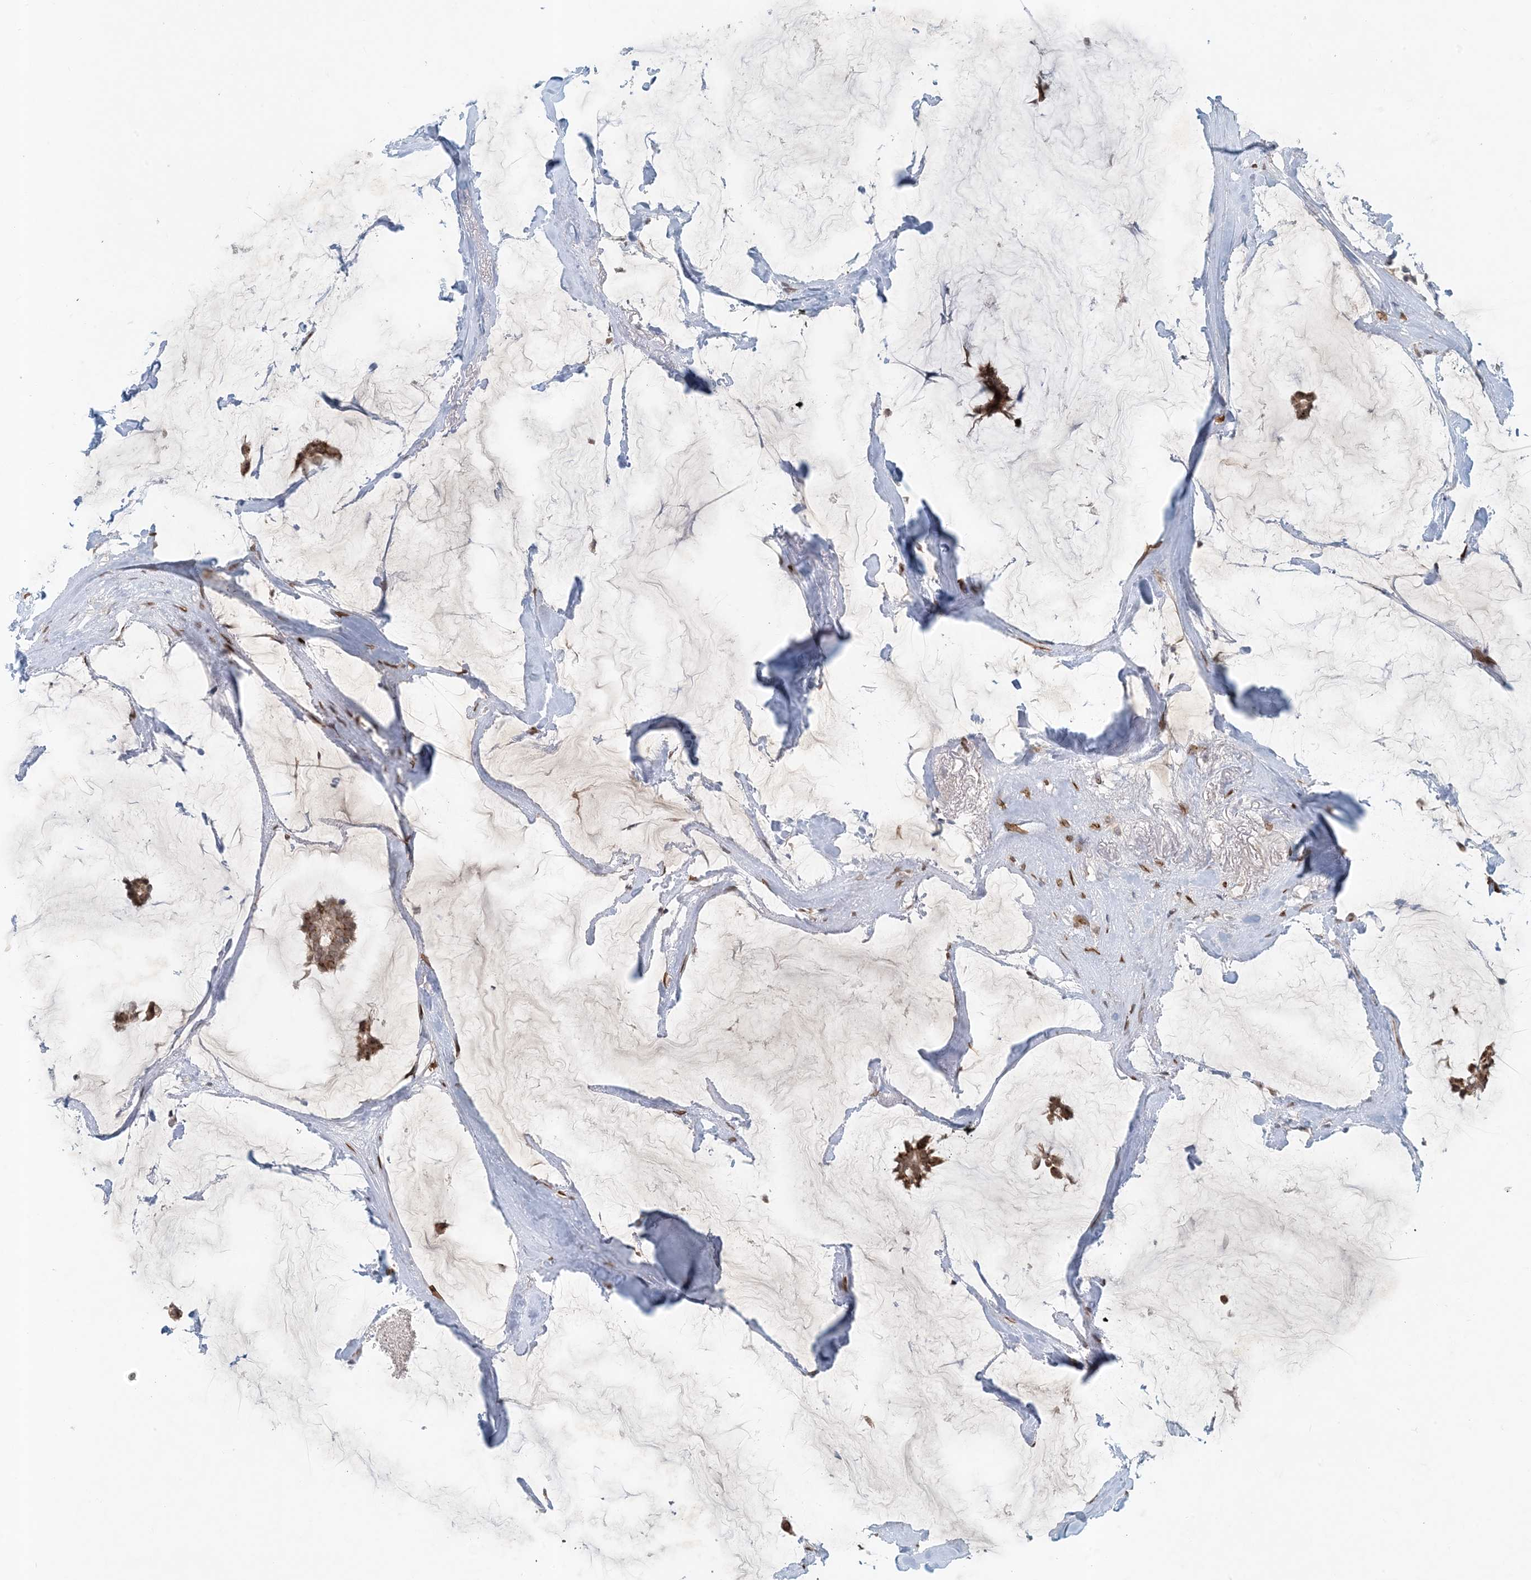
{"staining": {"intensity": "moderate", "quantity": ">75%", "location": "cytoplasmic/membranous"}, "tissue": "breast cancer", "cell_type": "Tumor cells", "image_type": "cancer", "snomed": [{"axis": "morphology", "description": "Duct carcinoma"}, {"axis": "topography", "description": "Breast"}], "caption": "A histopathology image of human breast cancer stained for a protein displays moderate cytoplasmic/membranous brown staining in tumor cells. Ihc stains the protein in brown and the nuclei are stained blue.", "gene": "SLC35A2", "patient": {"sex": "female", "age": 93}}